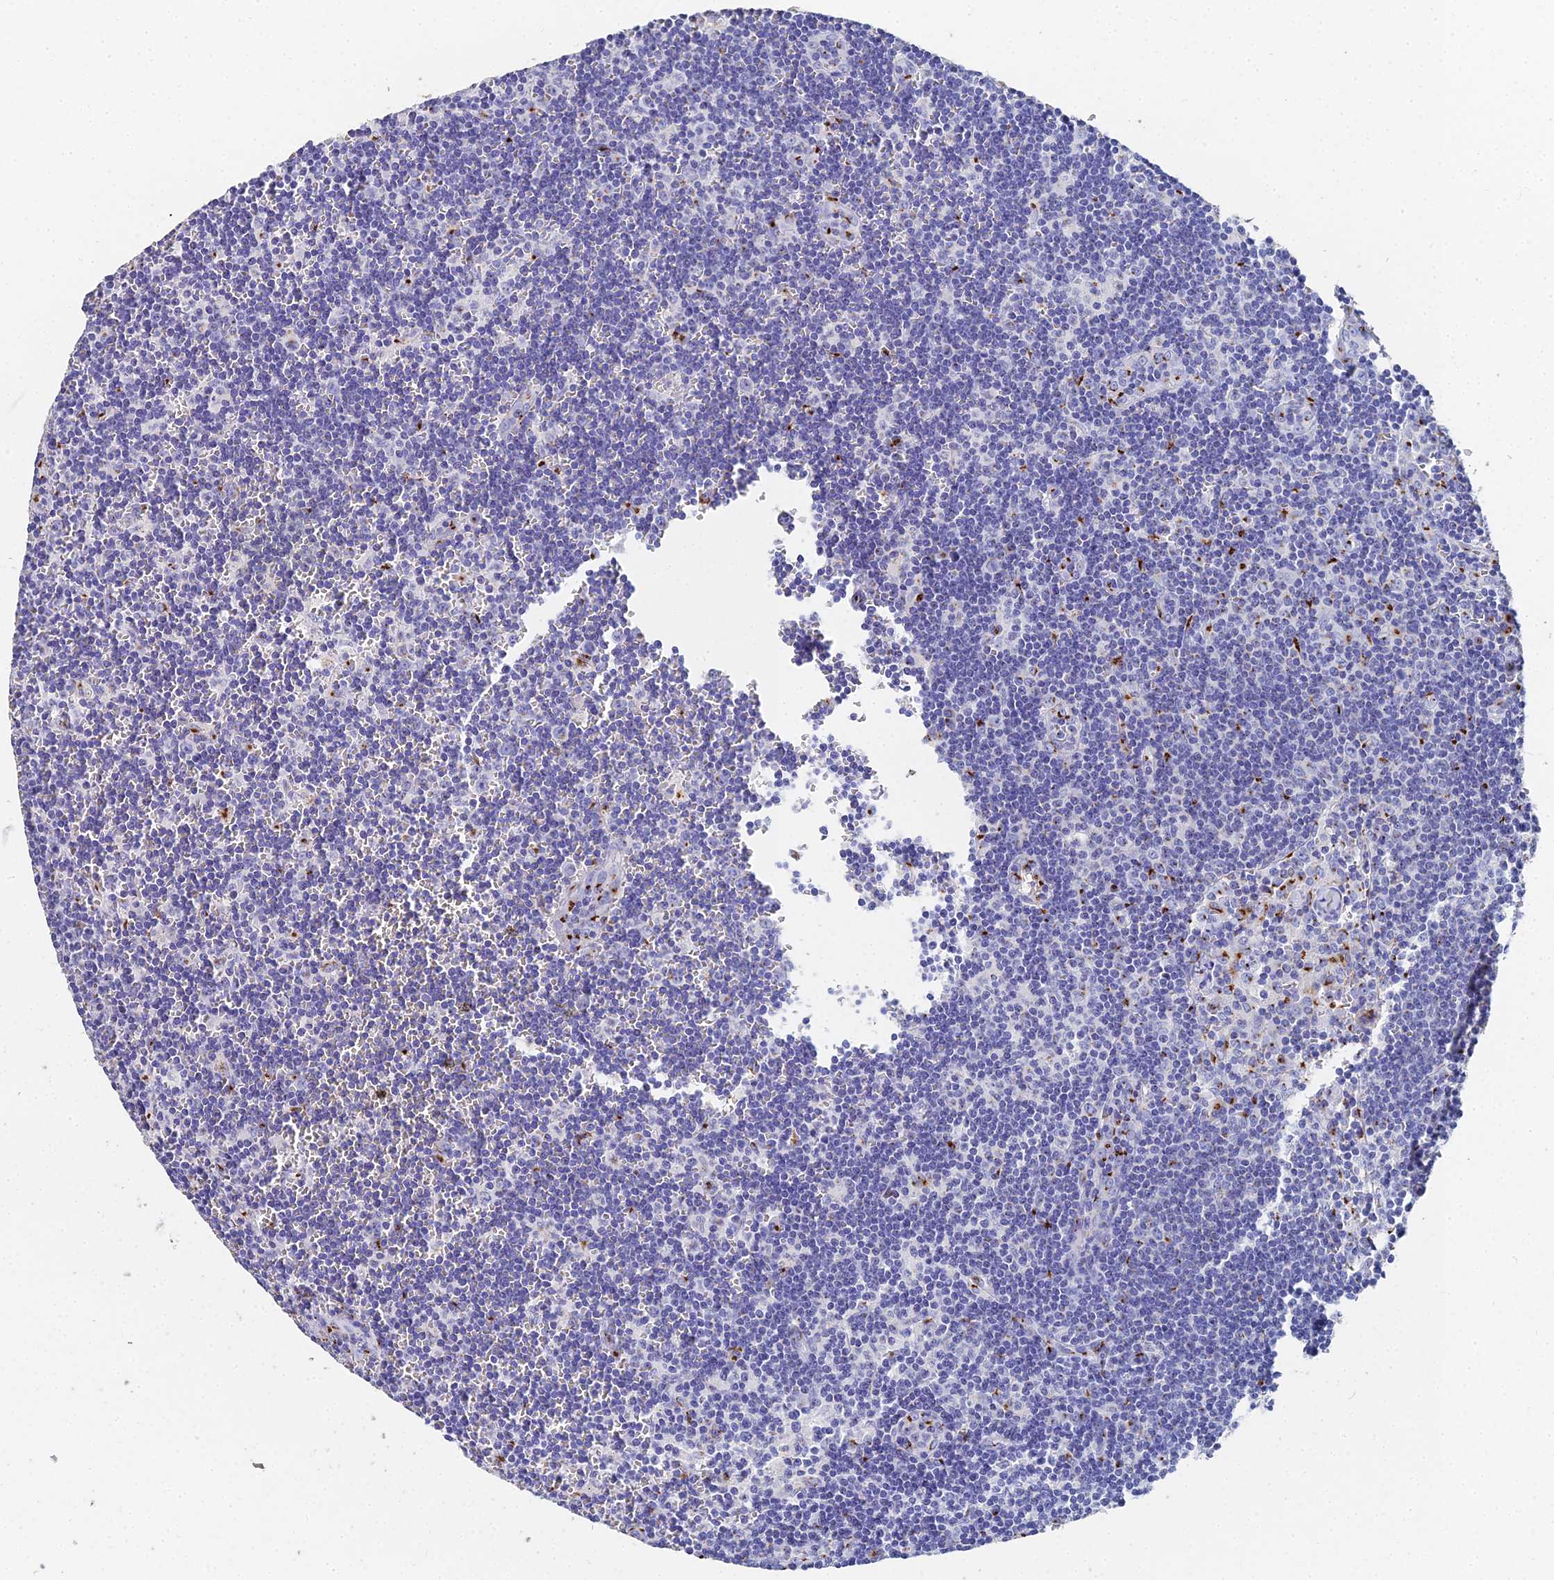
{"staining": {"intensity": "negative", "quantity": "none", "location": "none"}, "tissue": "lymph node", "cell_type": "Germinal center cells", "image_type": "normal", "snomed": [{"axis": "morphology", "description": "Normal tissue, NOS"}, {"axis": "topography", "description": "Lymph node"}], "caption": "Human lymph node stained for a protein using immunohistochemistry (IHC) reveals no staining in germinal center cells.", "gene": "ENSG00000268674", "patient": {"sex": "female", "age": 32}}